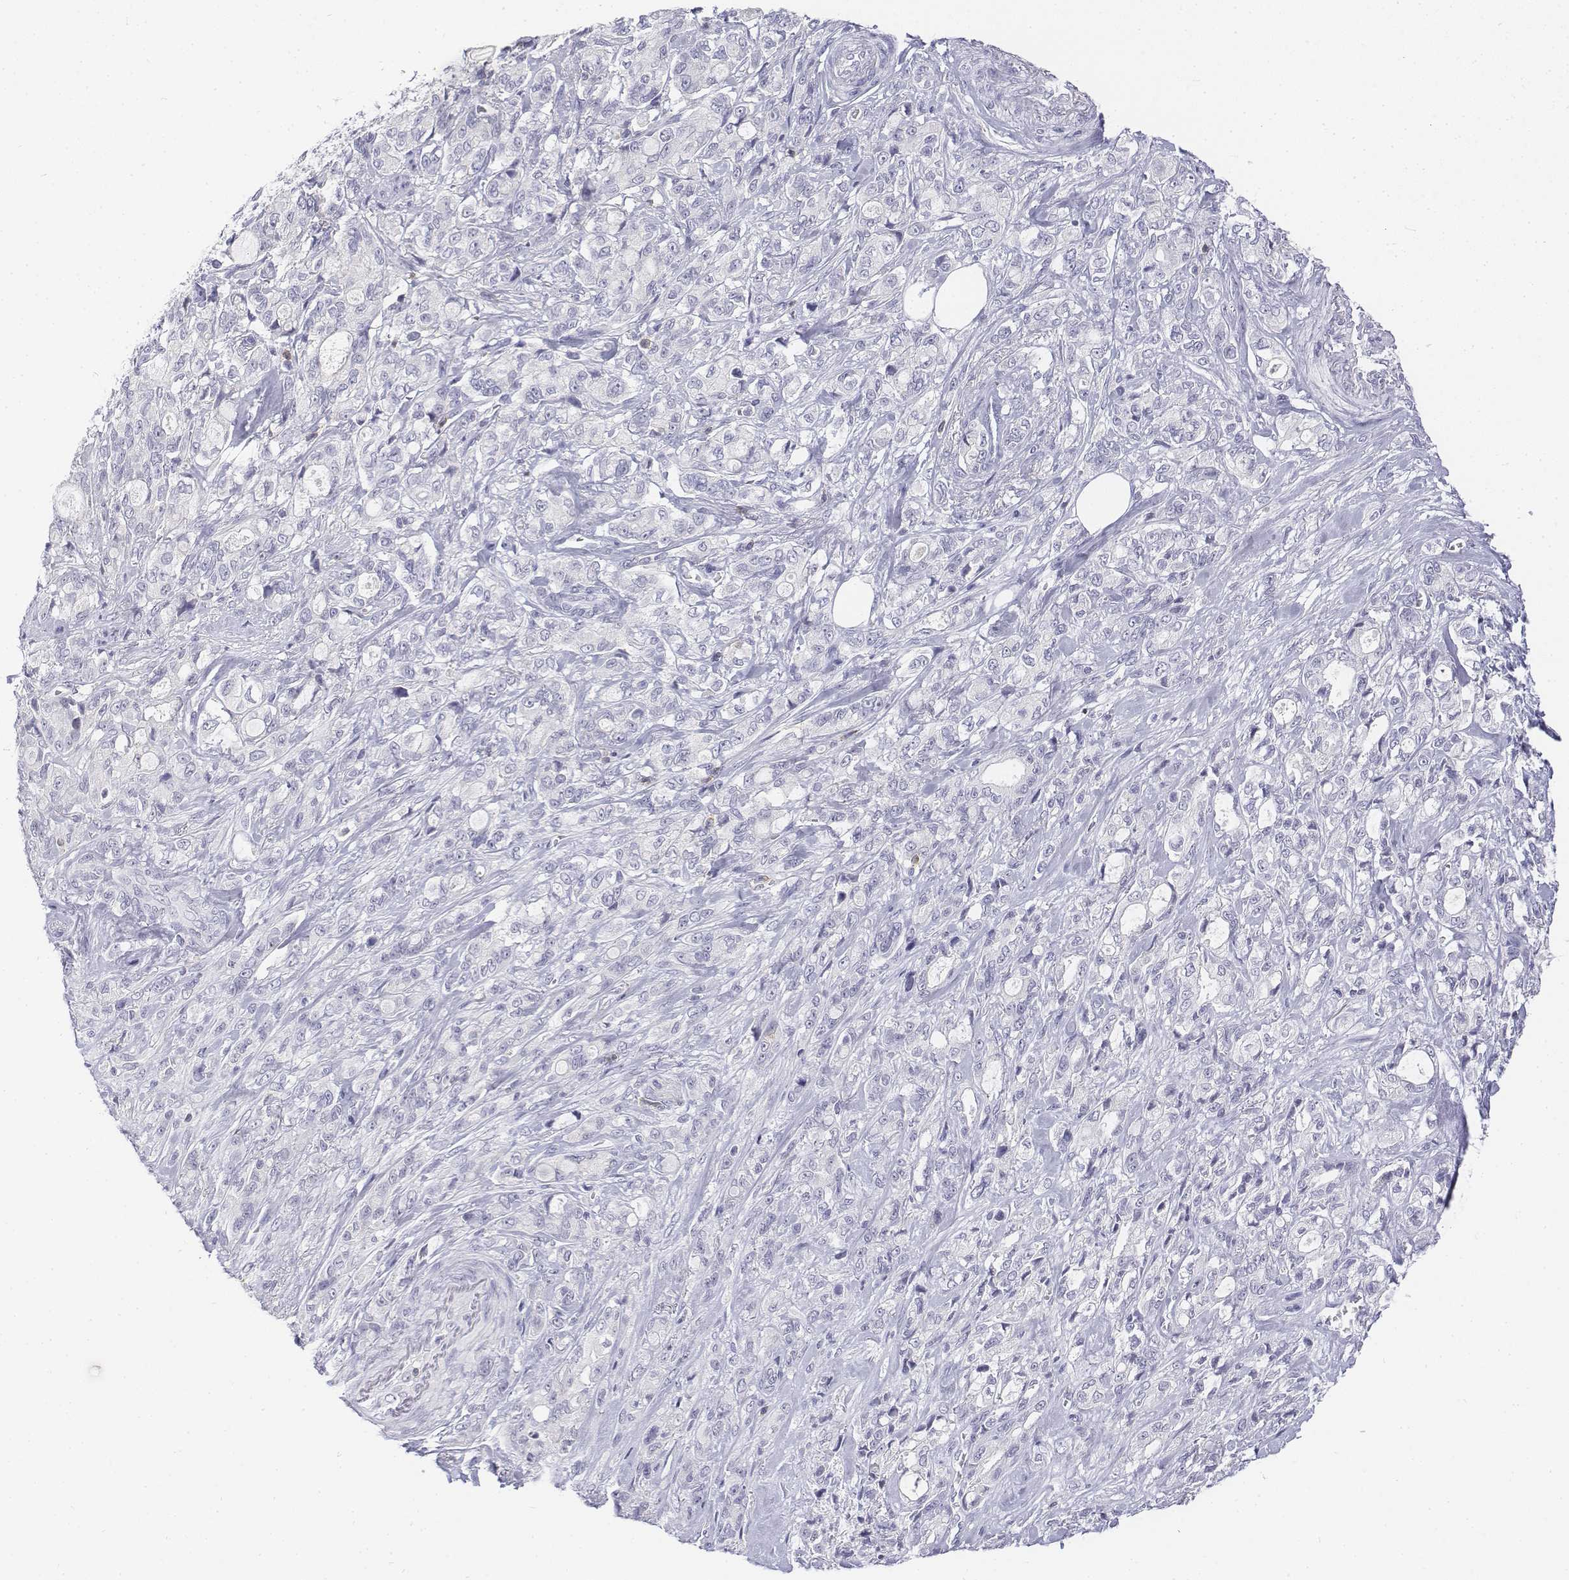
{"staining": {"intensity": "negative", "quantity": "none", "location": "none"}, "tissue": "stomach cancer", "cell_type": "Tumor cells", "image_type": "cancer", "snomed": [{"axis": "morphology", "description": "Adenocarcinoma, NOS"}, {"axis": "topography", "description": "Stomach"}], "caption": "Stomach cancer (adenocarcinoma) was stained to show a protein in brown. There is no significant staining in tumor cells.", "gene": "CD3E", "patient": {"sex": "male", "age": 63}}